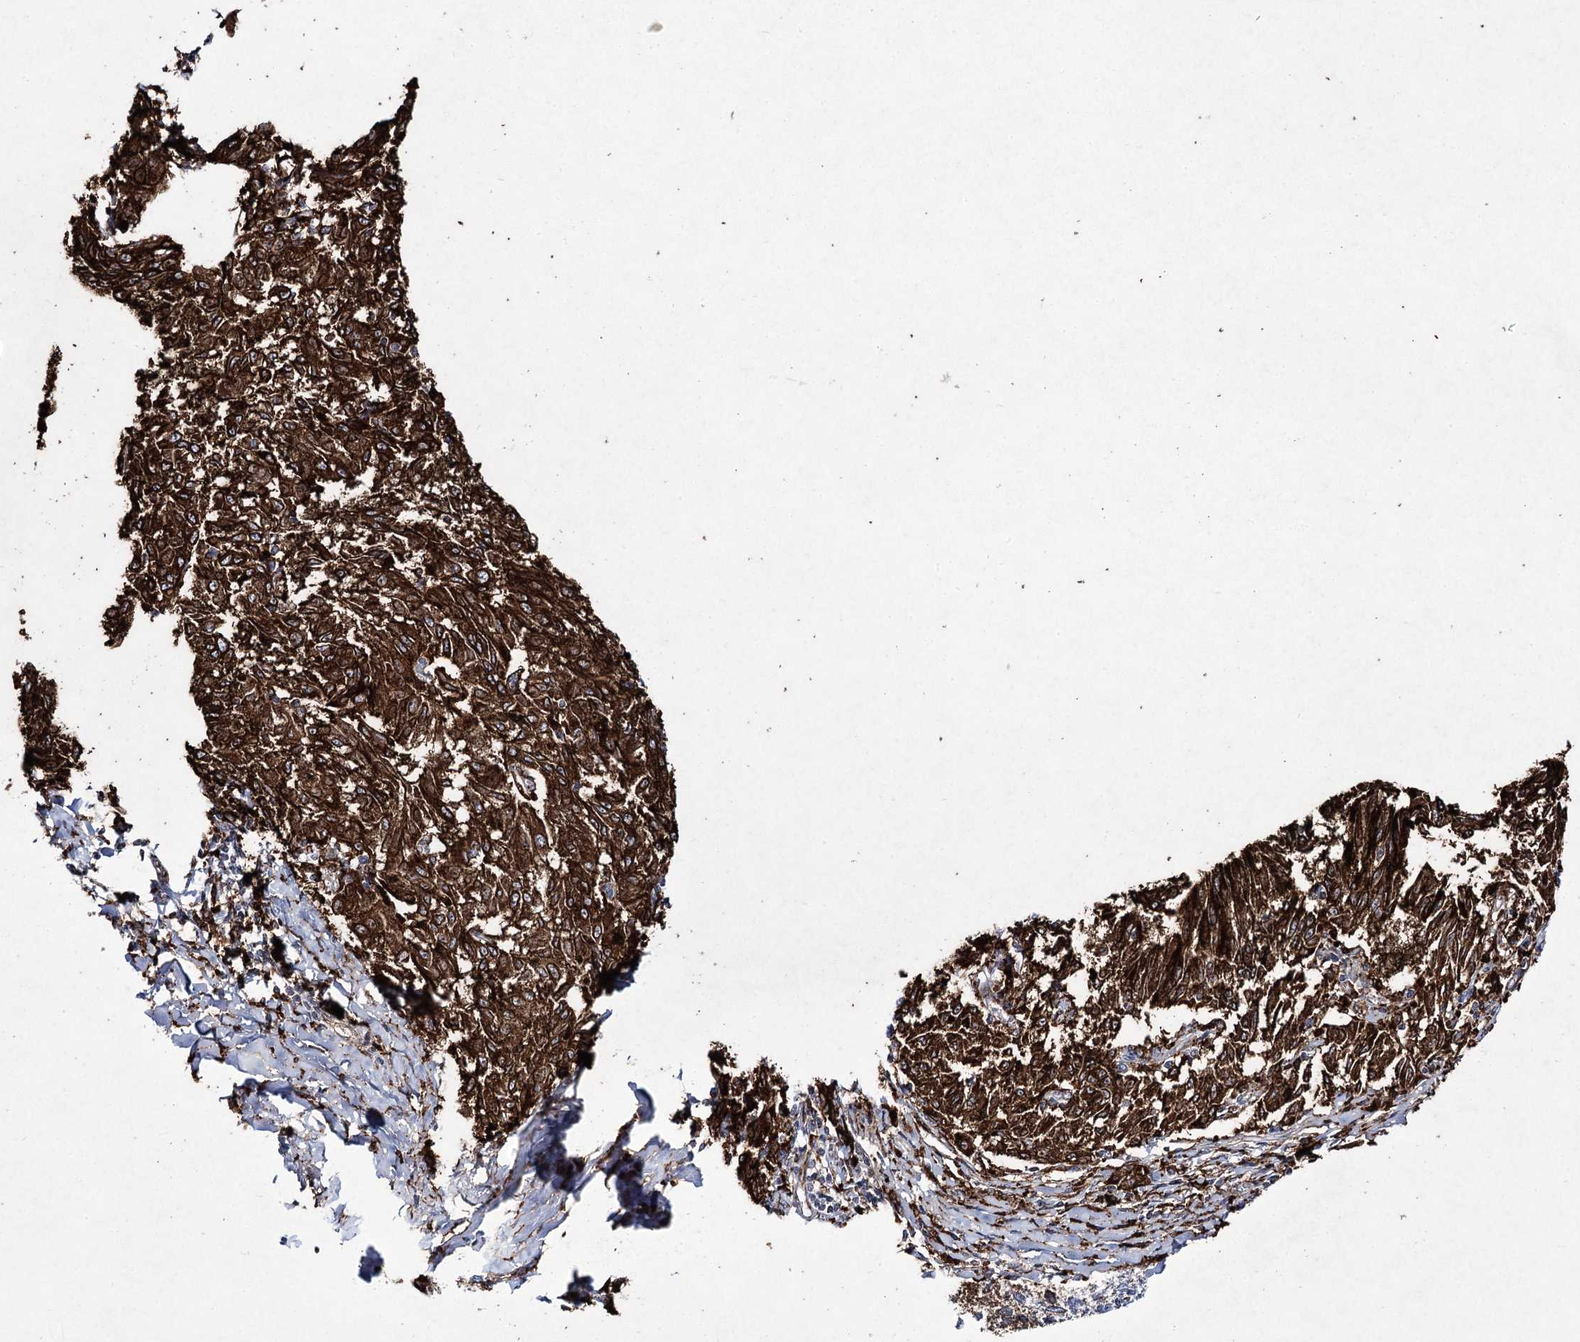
{"staining": {"intensity": "strong", "quantity": ">75%", "location": "cytoplasmic/membranous"}, "tissue": "melanoma", "cell_type": "Tumor cells", "image_type": "cancer", "snomed": [{"axis": "morphology", "description": "Malignant melanoma, NOS"}, {"axis": "topography", "description": "Skin"}], "caption": "Immunohistochemistry image of human malignant melanoma stained for a protein (brown), which exhibits high levels of strong cytoplasmic/membranous positivity in about >75% of tumor cells.", "gene": "DCUN1D4", "patient": {"sex": "female", "age": 72}}